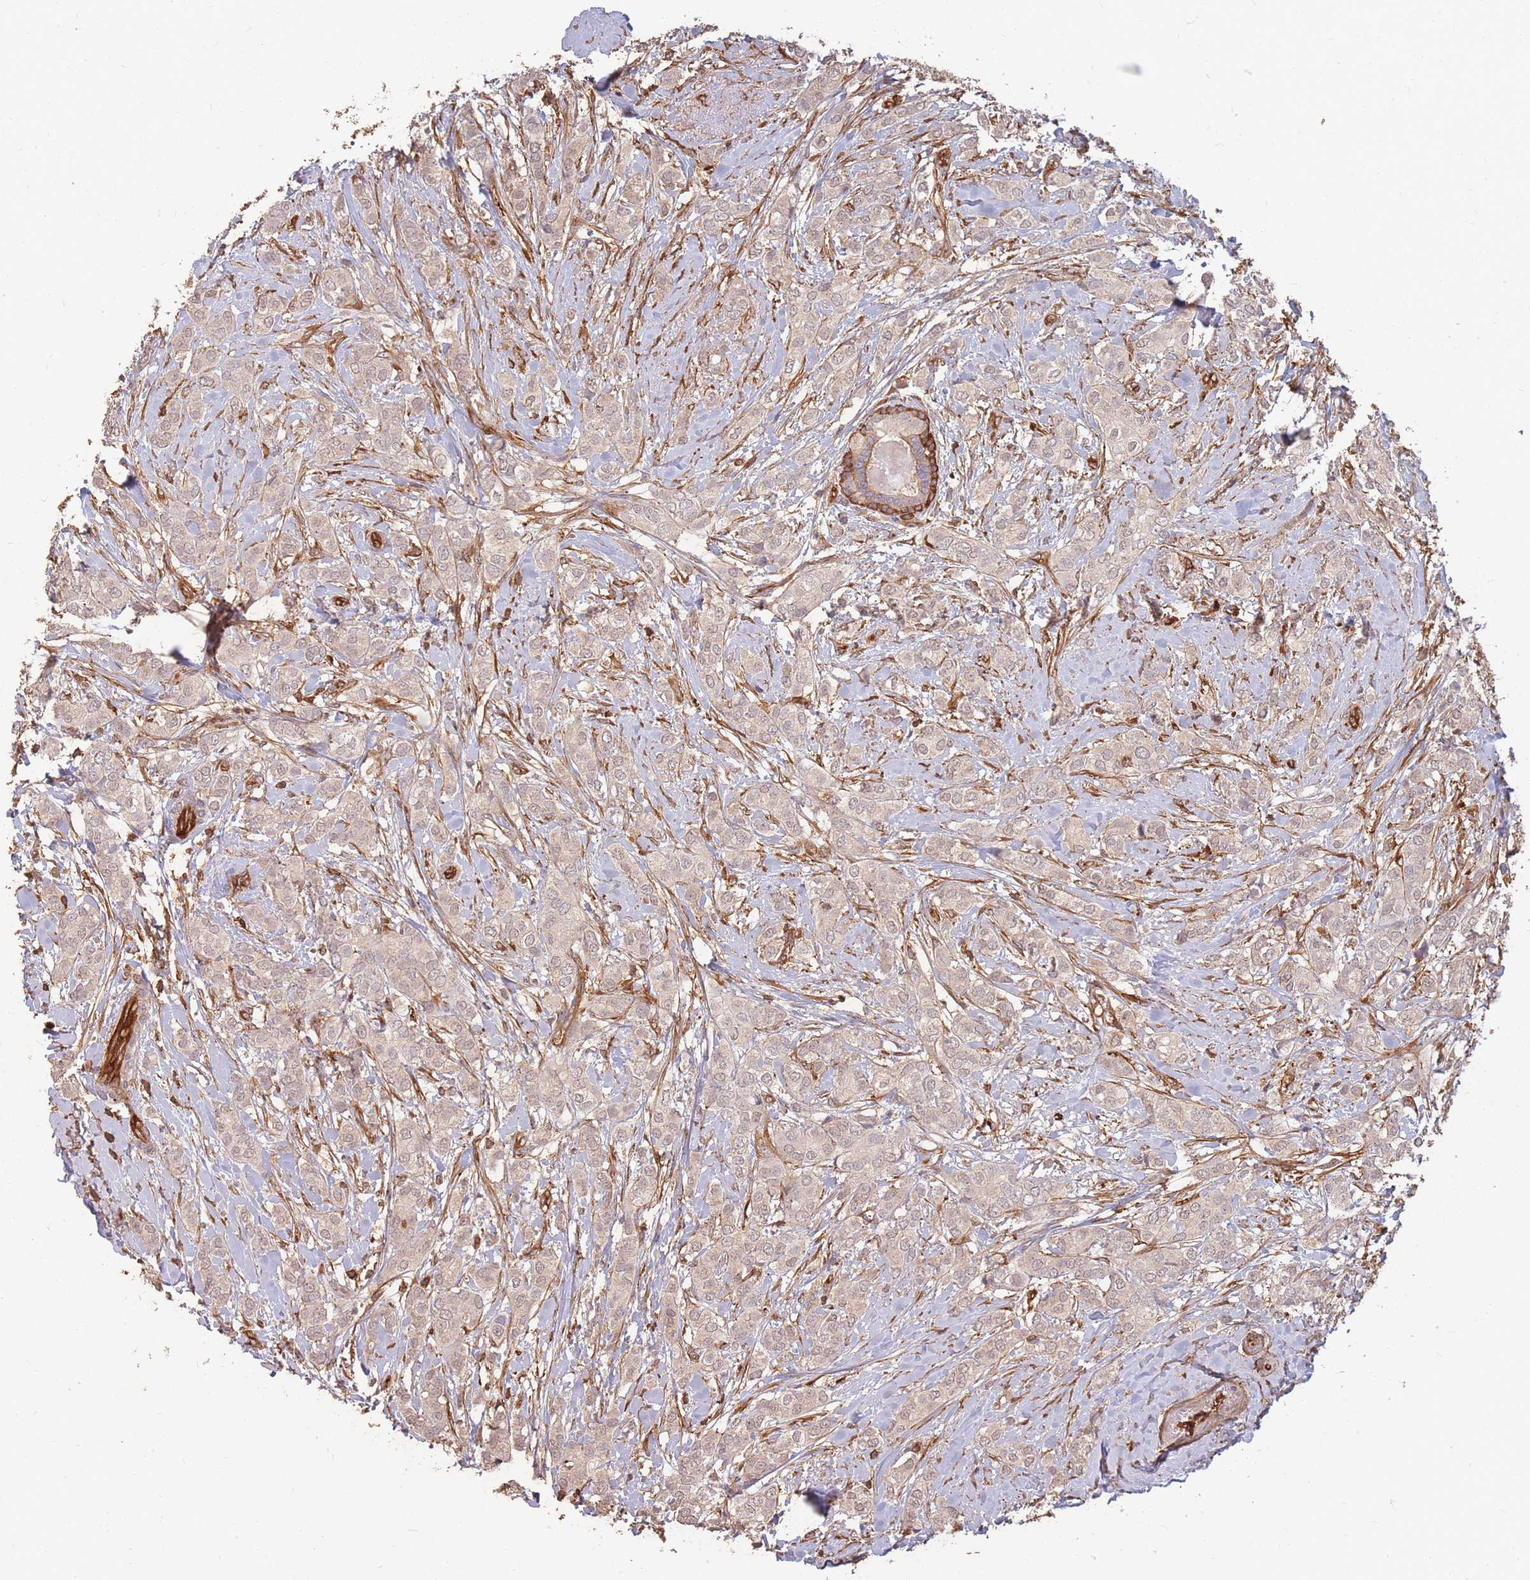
{"staining": {"intensity": "weak", "quantity": "25%-75%", "location": "nuclear"}, "tissue": "breast cancer", "cell_type": "Tumor cells", "image_type": "cancer", "snomed": [{"axis": "morphology", "description": "Duct carcinoma"}, {"axis": "topography", "description": "Breast"}], "caption": "The photomicrograph exhibits a brown stain indicating the presence of a protein in the nuclear of tumor cells in breast intraductal carcinoma. (DAB = brown stain, brightfield microscopy at high magnification).", "gene": "PLS3", "patient": {"sex": "female", "age": 73}}